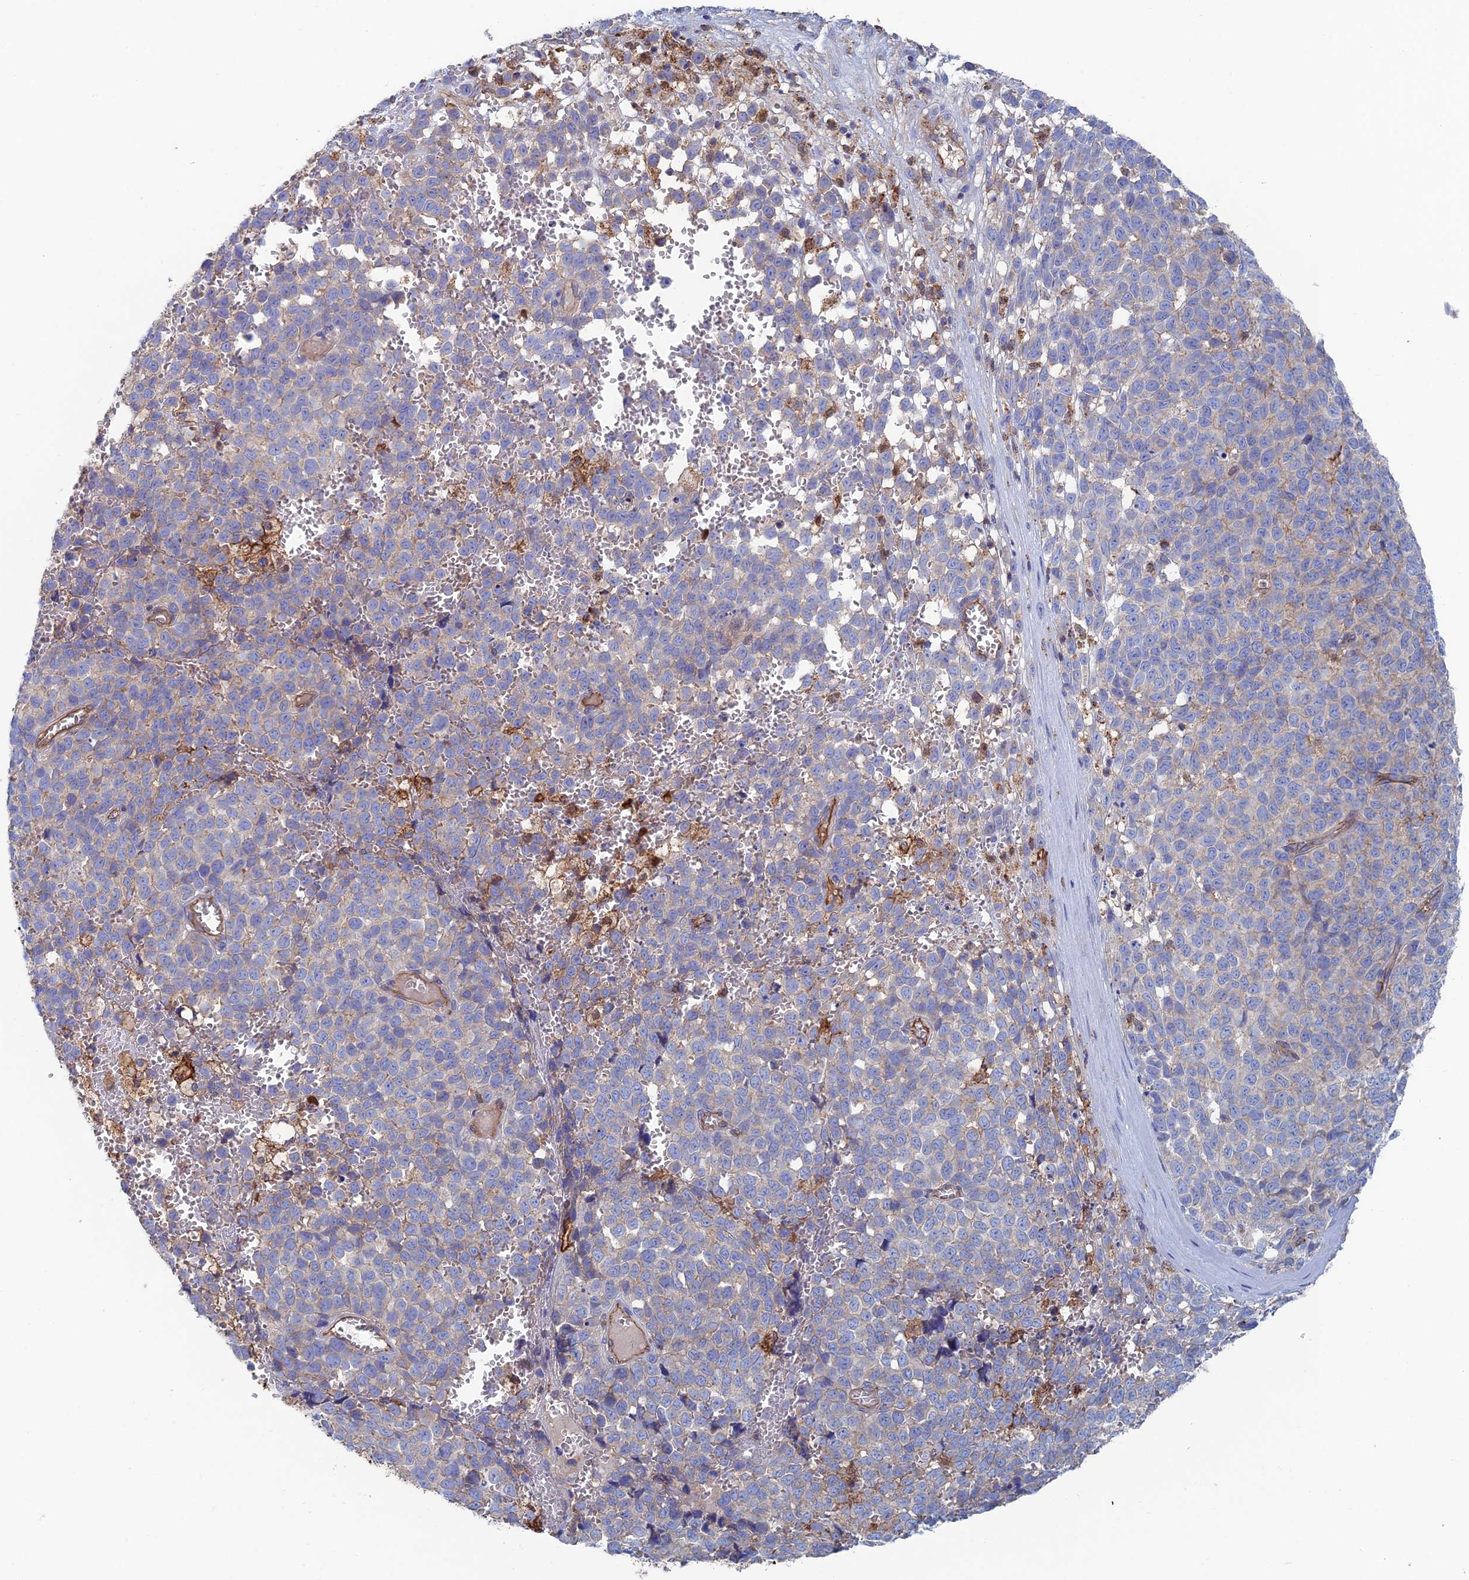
{"staining": {"intensity": "negative", "quantity": "none", "location": "none"}, "tissue": "melanoma", "cell_type": "Tumor cells", "image_type": "cancer", "snomed": [{"axis": "morphology", "description": "Malignant melanoma, NOS"}, {"axis": "topography", "description": "Nose, NOS"}], "caption": "This is an immunohistochemistry (IHC) histopathology image of melanoma. There is no expression in tumor cells.", "gene": "SNX11", "patient": {"sex": "female", "age": 48}}